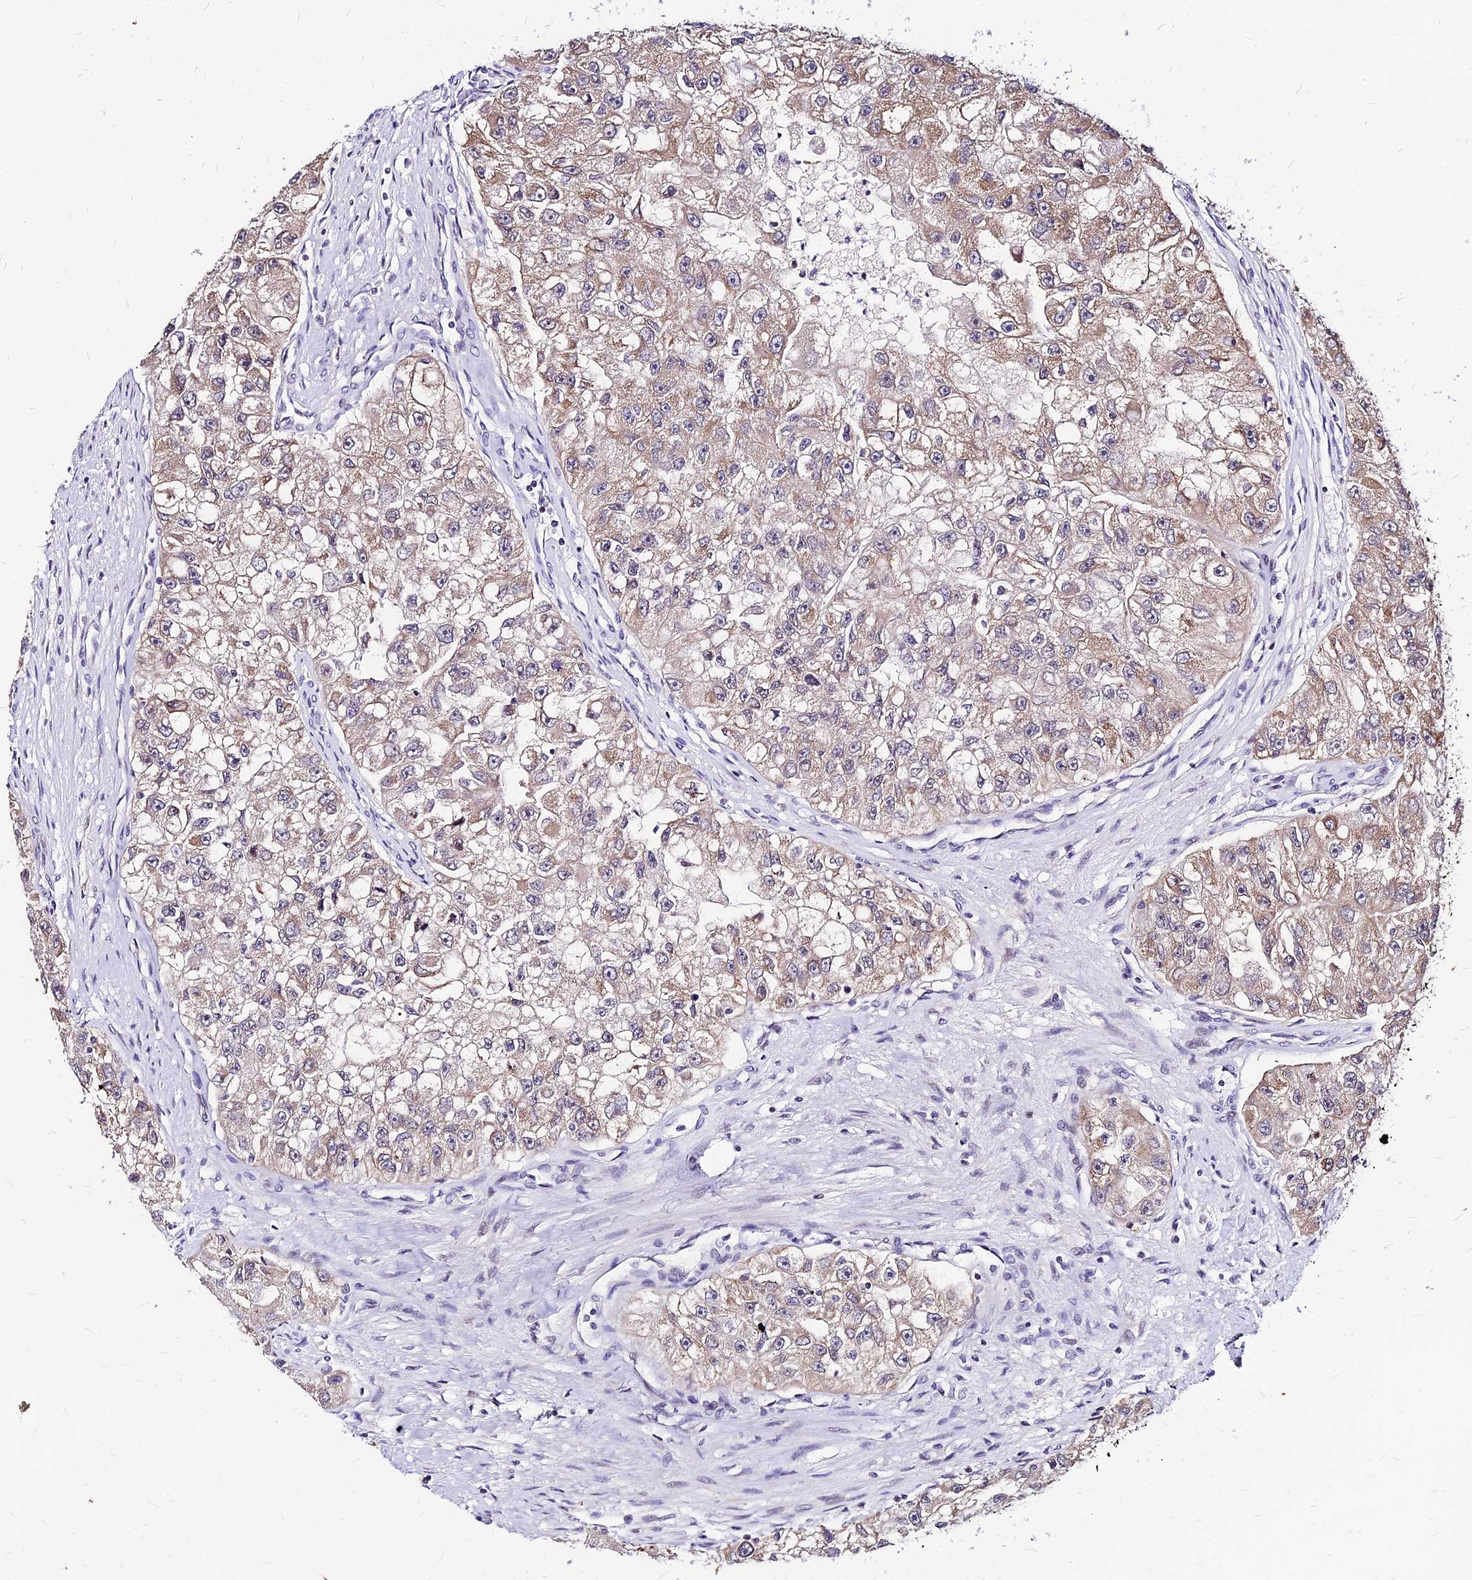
{"staining": {"intensity": "moderate", "quantity": ">75%", "location": "cytoplasmic/membranous"}, "tissue": "renal cancer", "cell_type": "Tumor cells", "image_type": "cancer", "snomed": [{"axis": "morphology", "description": "Adenocarcinoma, NOS"}, {"axis": "topography", "description": "Kidney"}], "caption": "A photomicrograph of renal adenocarcinoma stained for a protein exhibits moderate cytoplasmic/membranous brown staining in tumor cells.", "gene": "DDX55", "patient": {"sex": "male", "age": 63}}